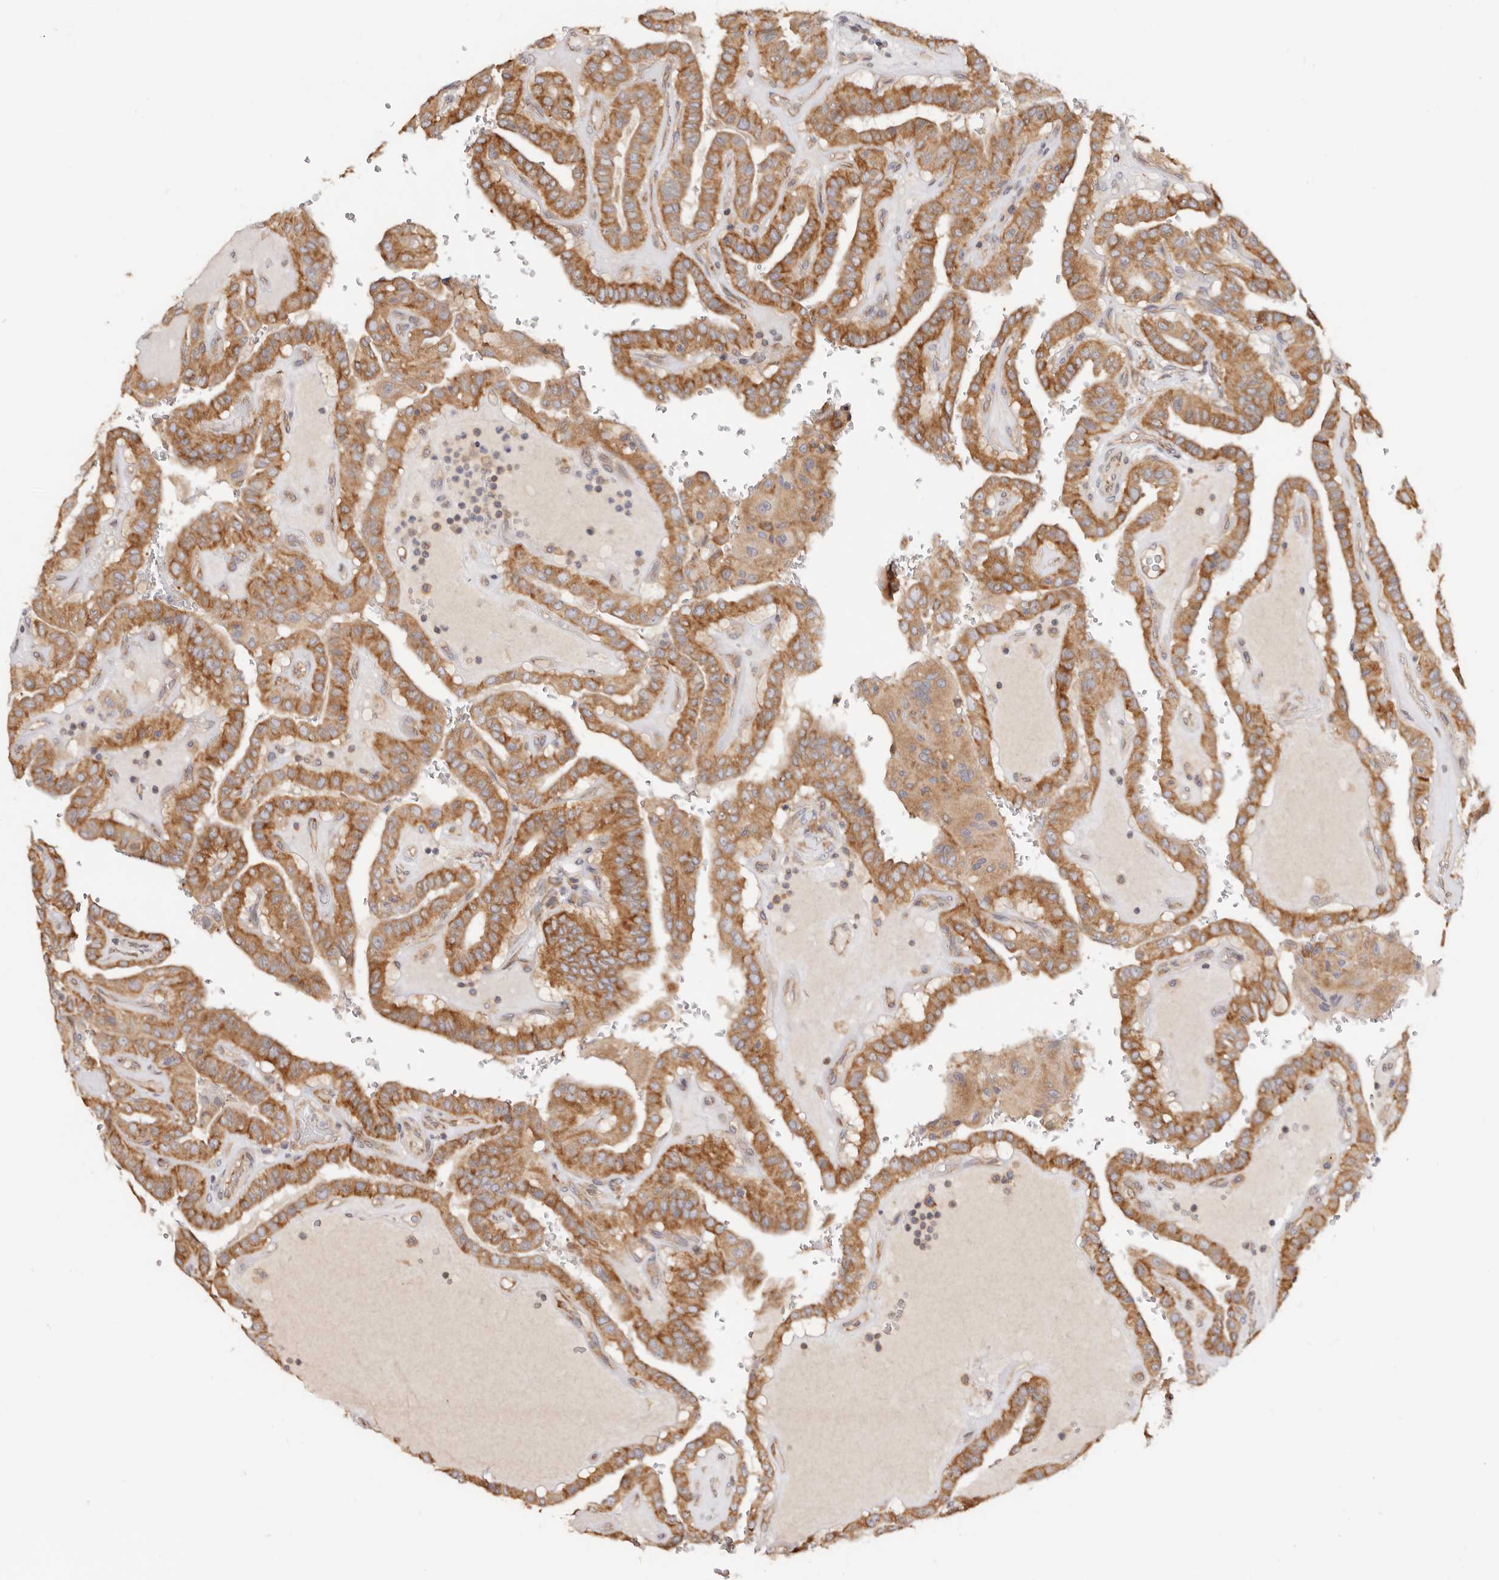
{"staining": {"intensity": "strong", "quantity": ">75%", "location": "cytoplasmic/membranous"}, "tissue": "thyroid cancer", "cell_type": "Tumor cells", "image_type": "cancer", "snomed": [{"axis": "morphology", "description": "Papillary adenocarcinoma, NOS"}, {"axis": "topography", "description": "Thyroid gland"}], "caption": "Strong cytoplasmic/membranous expression is identified in approximately >75% of tumor cells in papillary adenocarcinoma (thyroid). Ihc stains the protein of interest in brown and the nuclei are stained blue.", "gene": "GNA13", "patient": {"sex": "male", "age": 77}}